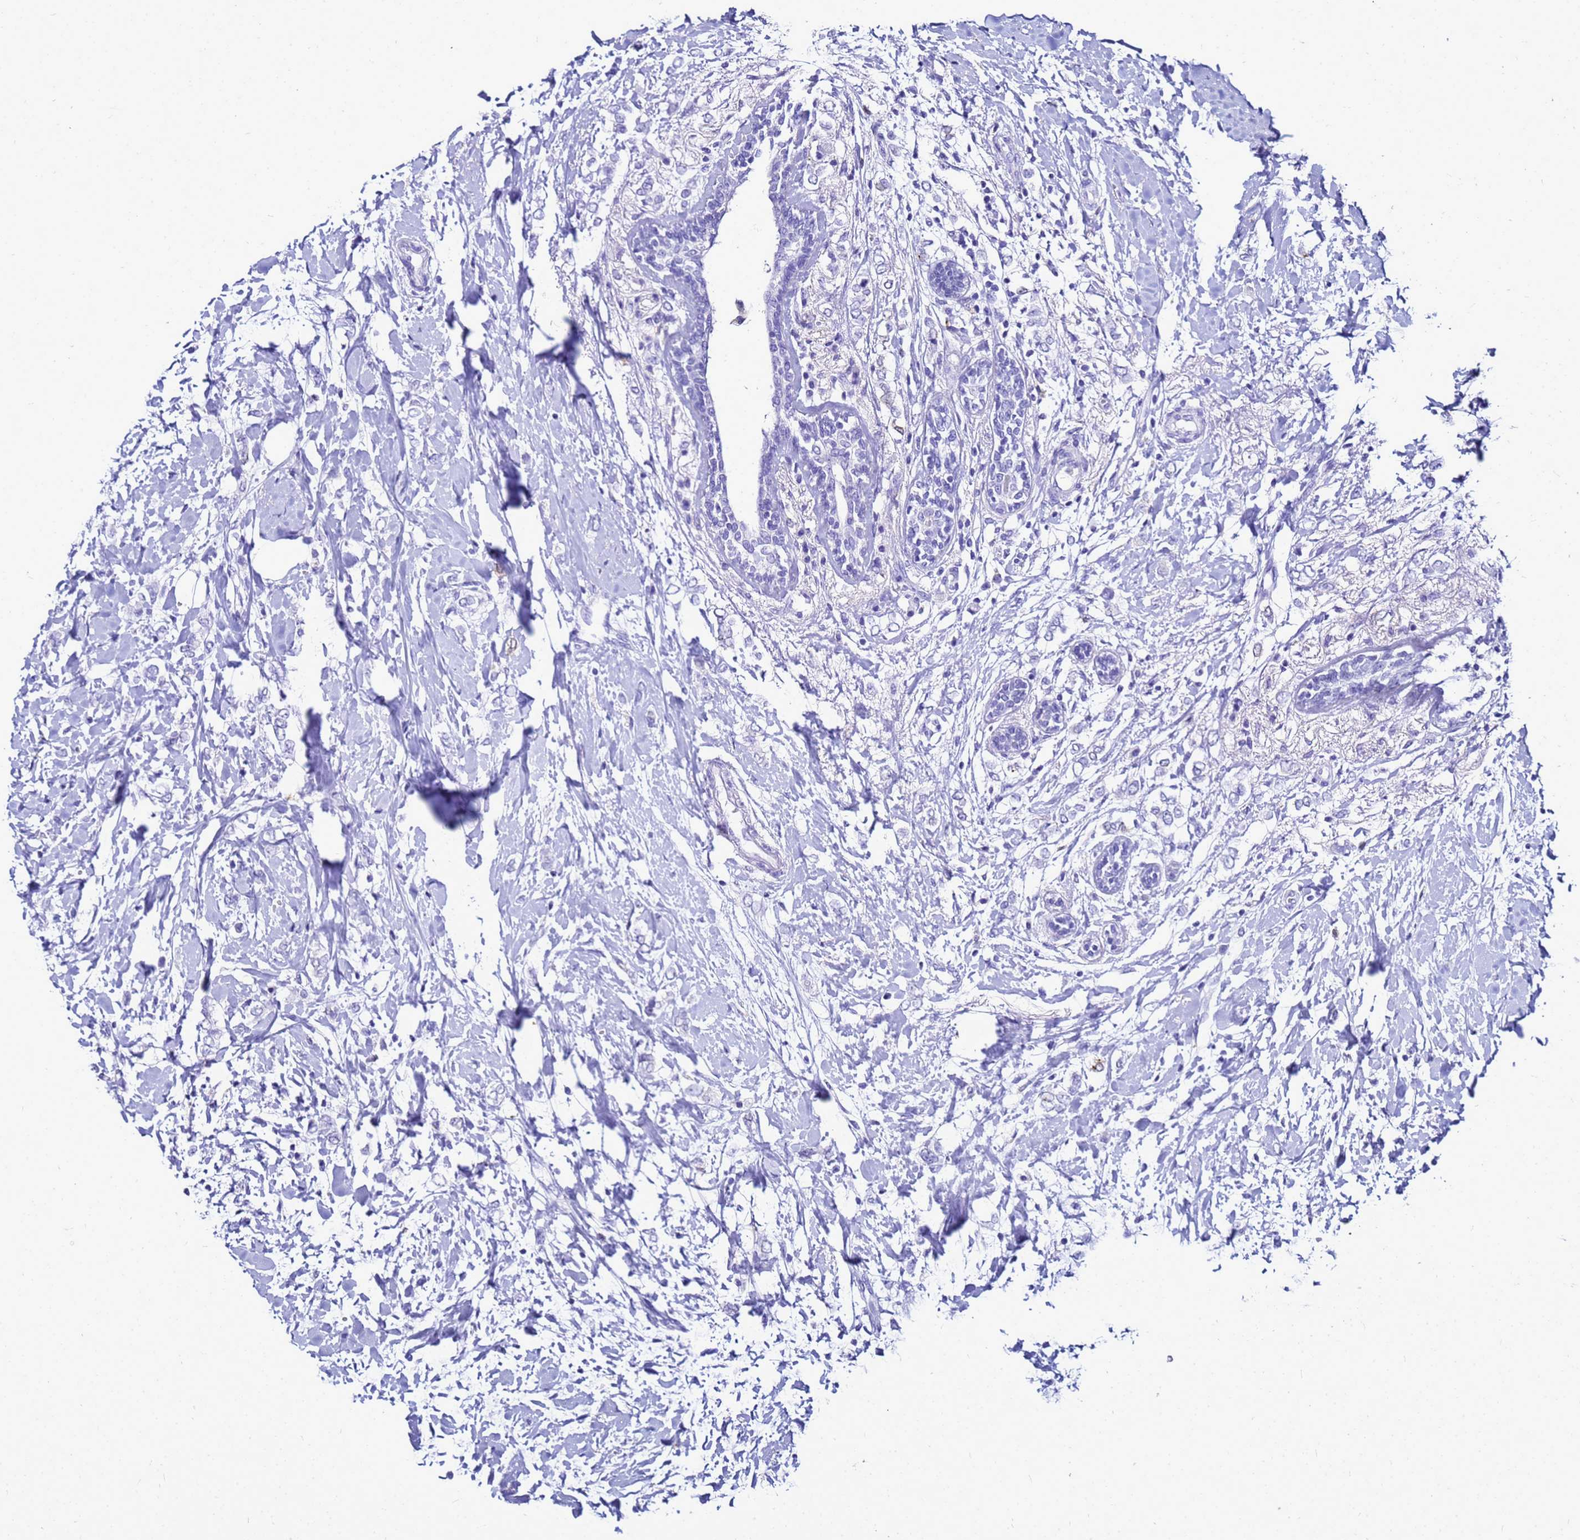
{"staining": {"intensity": "negative", "quantity": "none", "location": "none"}, "tissue": "breast cancer", "cell_type": "Tumor cells", "image_type": "cancer", "snomed": [{"axis": "morphology", "description": "Normal tissue, NOS"}, {"axis": "morphology", "description": "Lobular carcinoma"}, {"axis": "topography", "description": "Breast"}], "caption": "There is no significant staining in tumor cells of lobular carcinoma (breast).", "gene": "CSTA", "patient": {"sex": "female", "age": 47}}